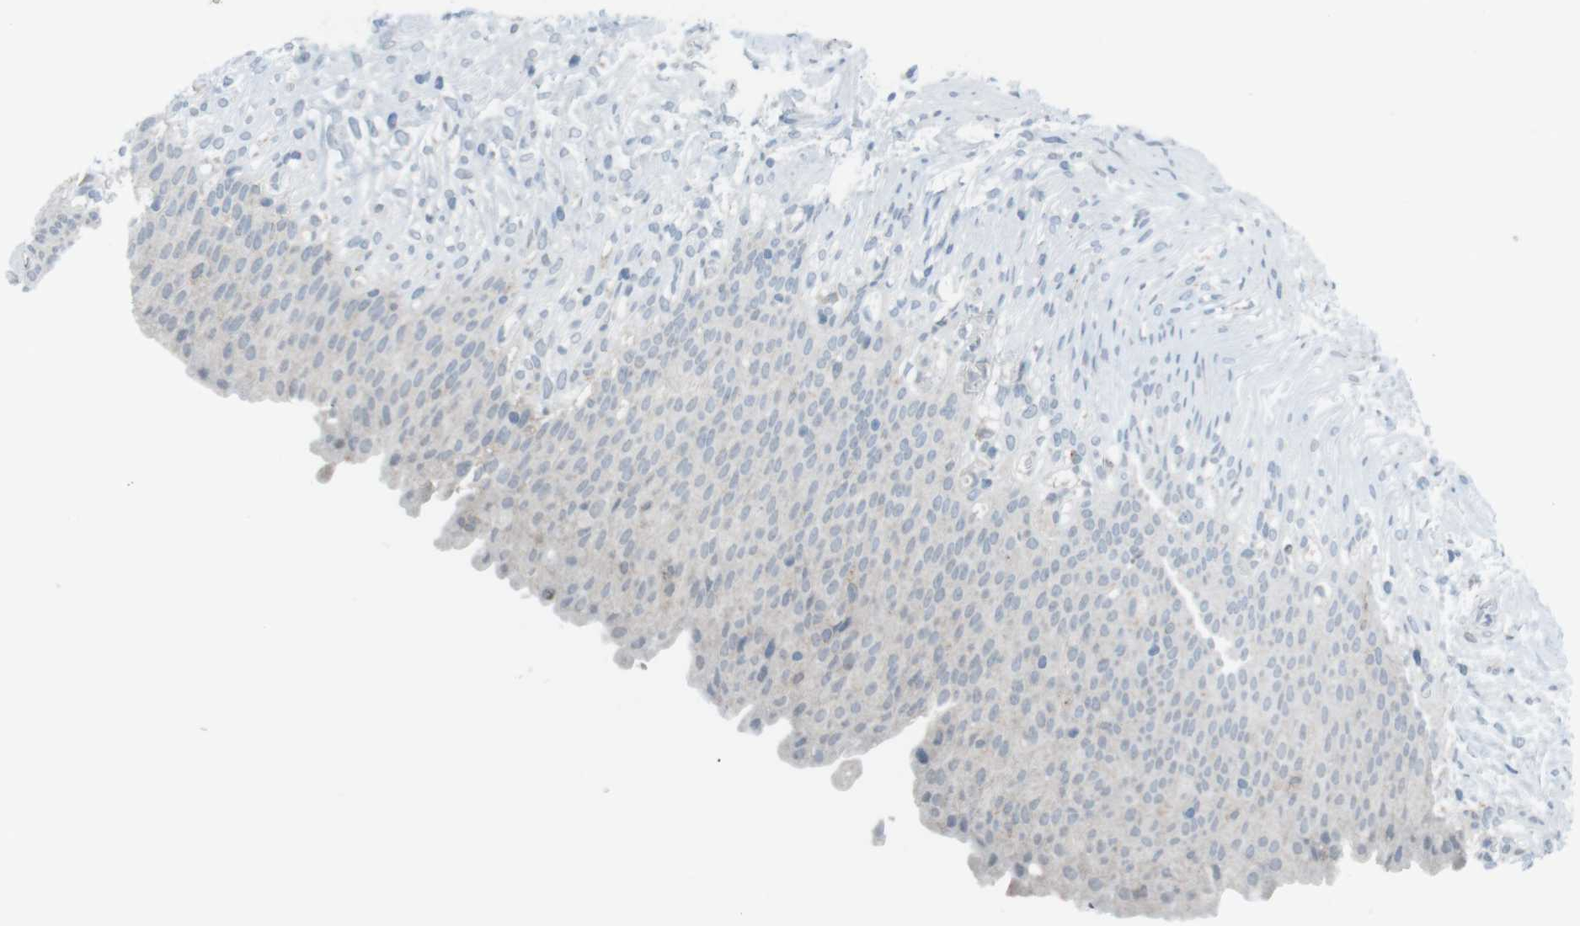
{"staining": {"intensity": "negative", "quantity": "none", "location": "none"}, "tissue": "urinary bladder", "cell_type": "Urothelial cells", "image_type": "normal", "snomed": [{"axis": "morphology", "description": "Normal tissue, NOS"}, {"axis": "topography", "description": "Urinary bladder"}], "caption": "Urothelial cells show no significant protein staining in unremarkable urinary bladder. (Immunohistochemistry, brightfield microscopy, high magnification).", "gene": "FCRLA", "patient": {"sex": "female", "age": 79}}